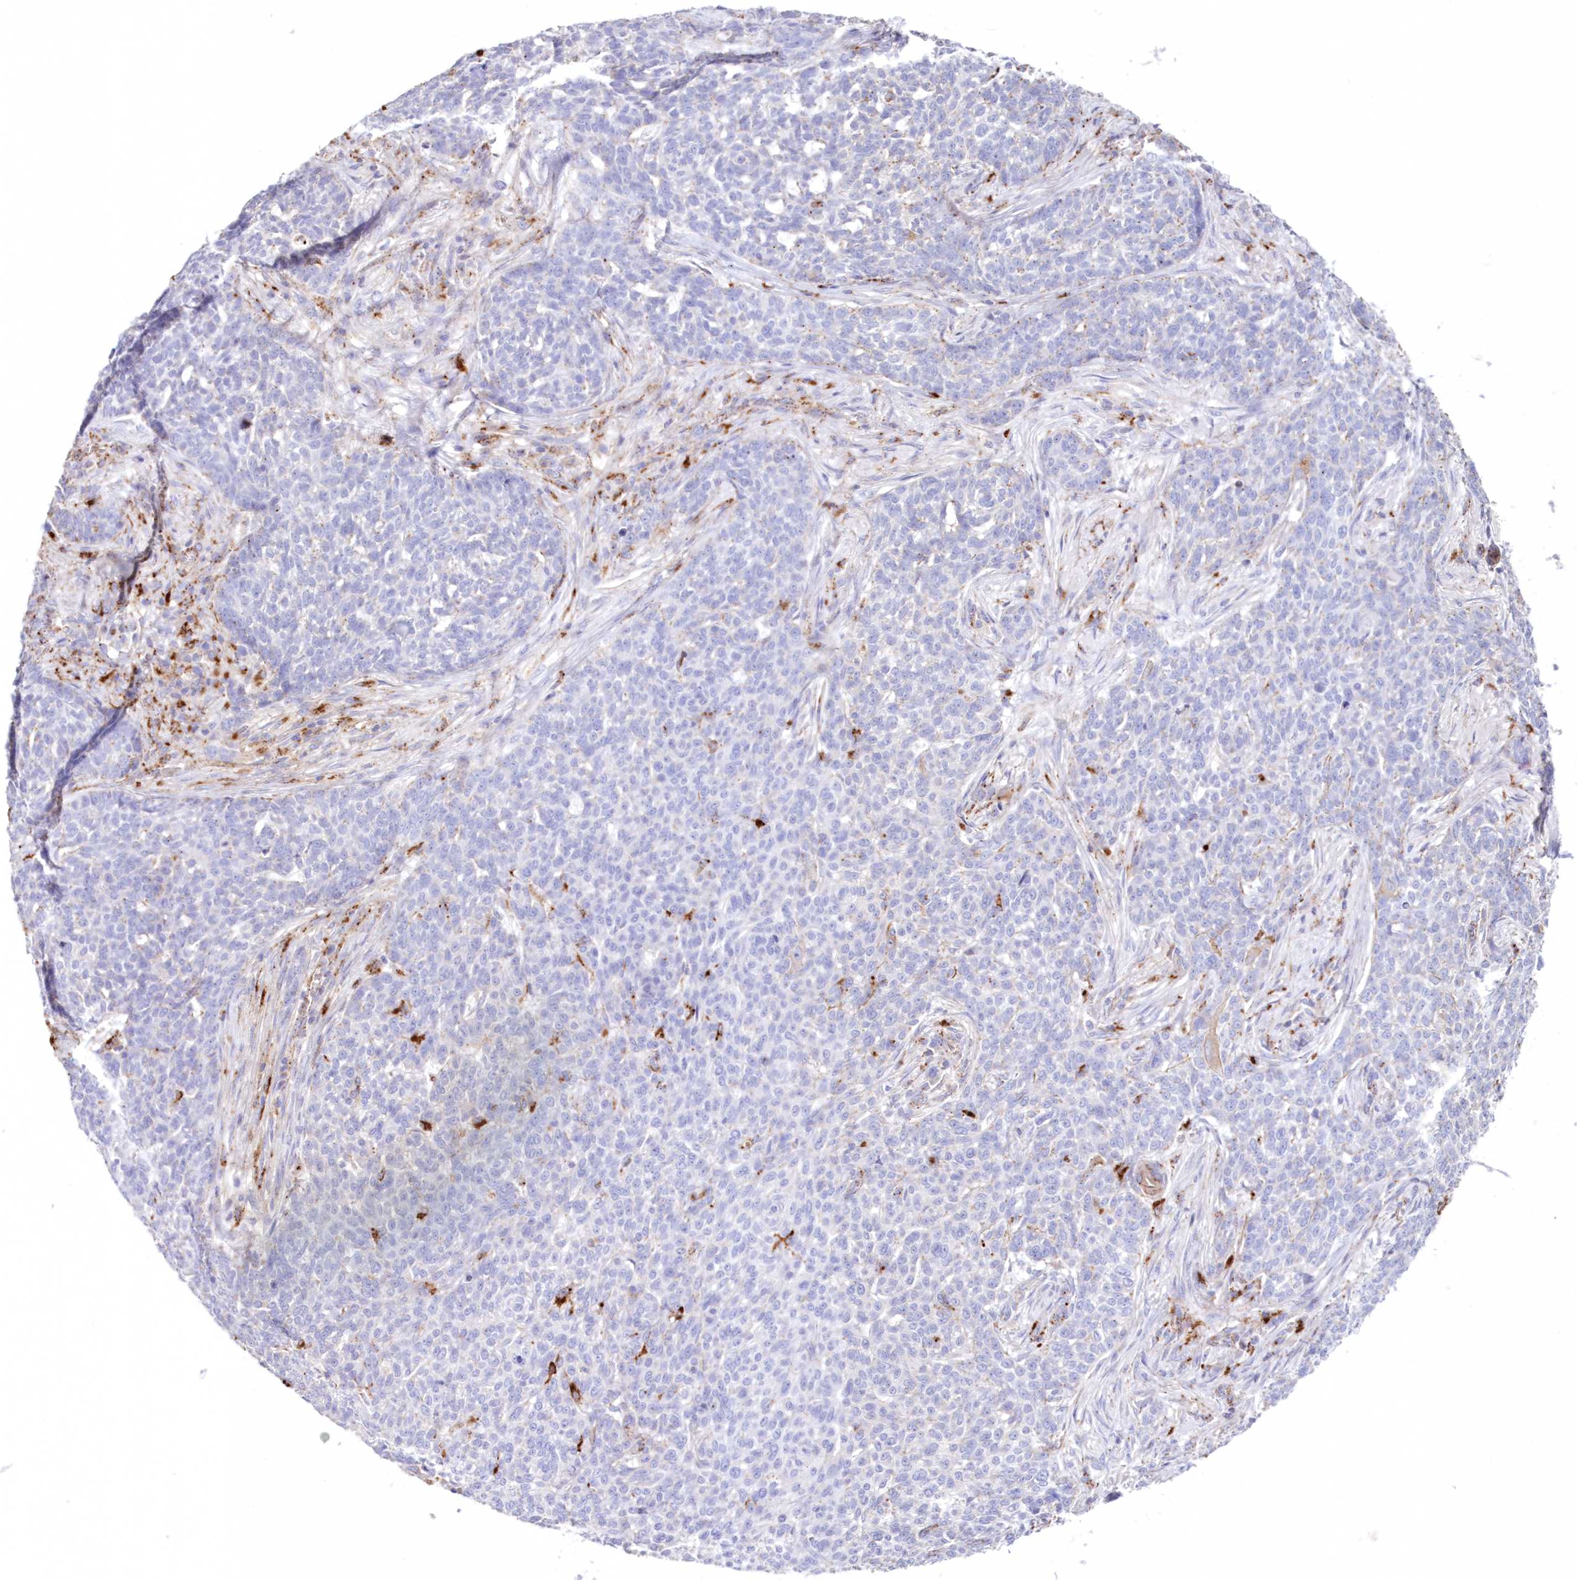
{"staining": {"intensity": "negative", "quantity": "none", "location": "none"}, "tissue": "skin cancer", "cell_type": "Tumor cells", "image_type": "cancer", "snomed": [{"axis": "morphology", "description": "Basal cell carcinoma"}, {"axis": "topography", "description": "Skin"}], "caption": "Skin basal cell carcinoma stained for a protein using immunohistochemistry (IHC) reveals no expression tumor cells.", "gene": "TPP1", "patient": {"sex": "male", "age": 85}}